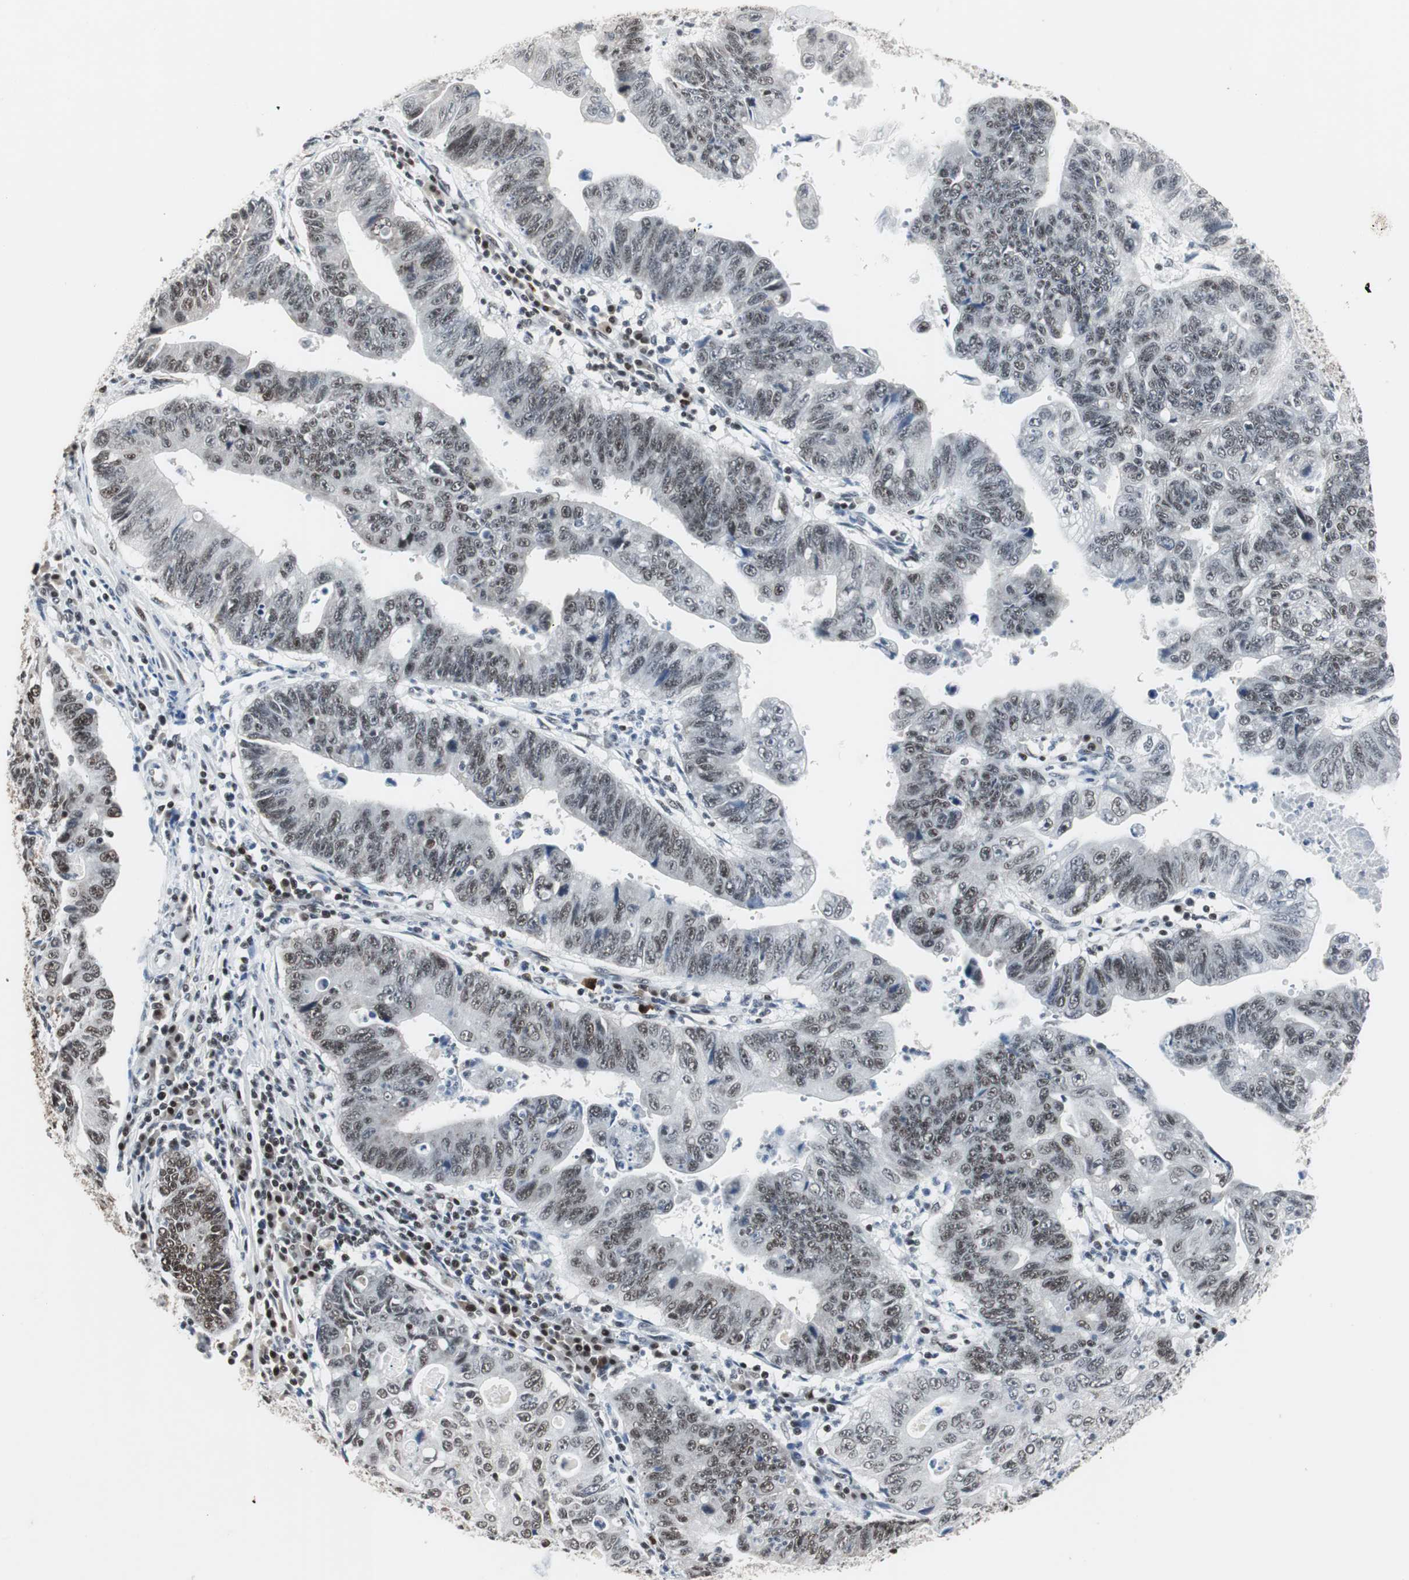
{"staining": {"intensity": "moderate", "quantity": ">75%", "location": "nuclear"}, "tissue": "stomach cancer", "cell_type": "Tumor cells", "image_type": "cancer", "snomed": [{"axis": "morphology", "description": "Adenocarcinoma, NOS"}, {"axis": "topography", "description": "Stomach"}], "caption": "This is an image of immunohistochemistry (IHC) staining of stomach cancer (adenocarcinoma), which shows moderate staining in the nuclear of tumor cells.", "gene": "RAD9A", "patient": {"sex": "male", "age": 59}}